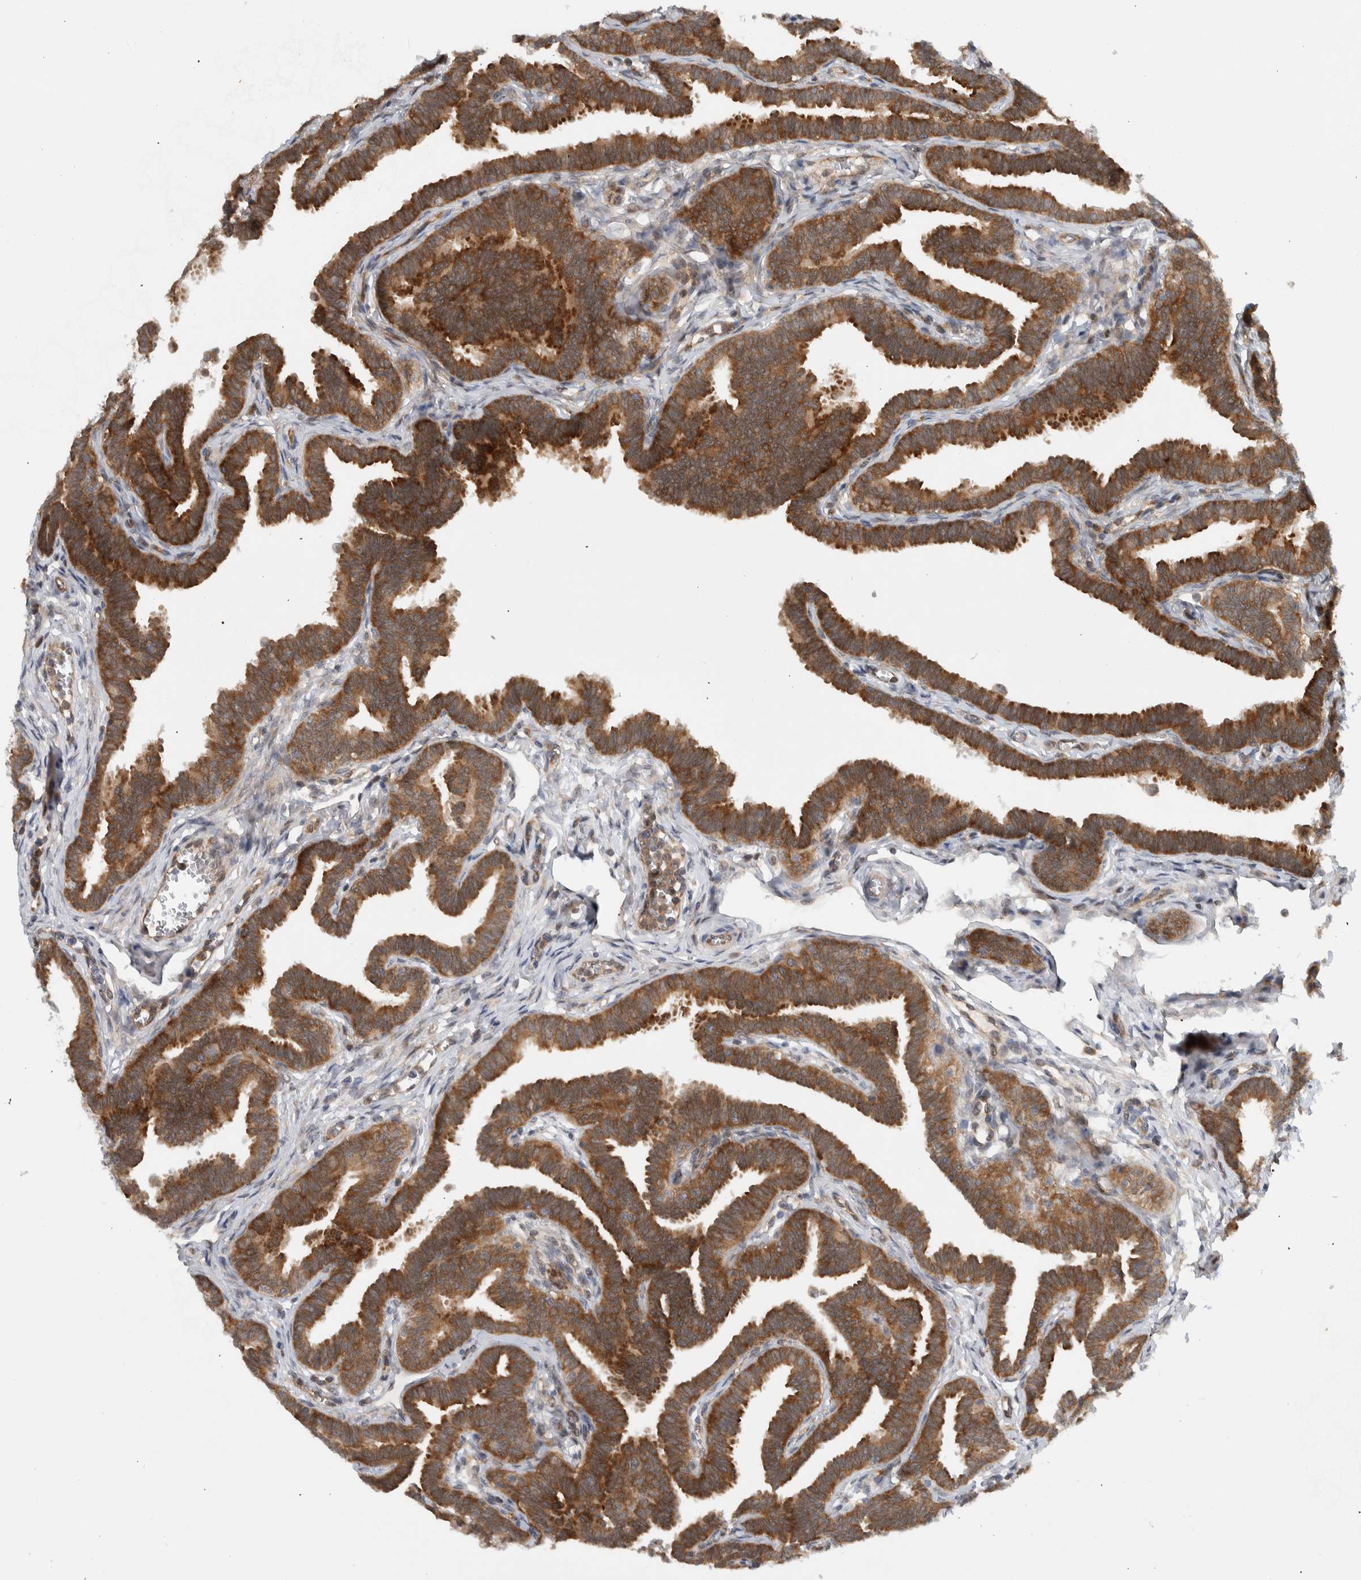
{"staining": {"intensity": "strong", "quantity": ">75%", "location": "cytoplasmic/membranous"}, "tissue": "fallopian tube", "cell_type": "Glandular cells", "image_type": "normal", "snomed": [{"axis": "morphology", "description": "Normal tissue, NOS"}, {"axis": "topography", "description": "Fallopian tube"}, {"axis": "topography", "description": "Ovary"}], "caption": "The micrograph exhibits immunohistochemical staining of normal fallopian tube. There is strong cytoplasmic/membranous staining is seen in about >75% of glandular cells. Immunohistochemistry stains the protein in brown and the nuclei are stained blue.", "gene": "CCDC43", "patient": {"sex": "female", "age": 23}}